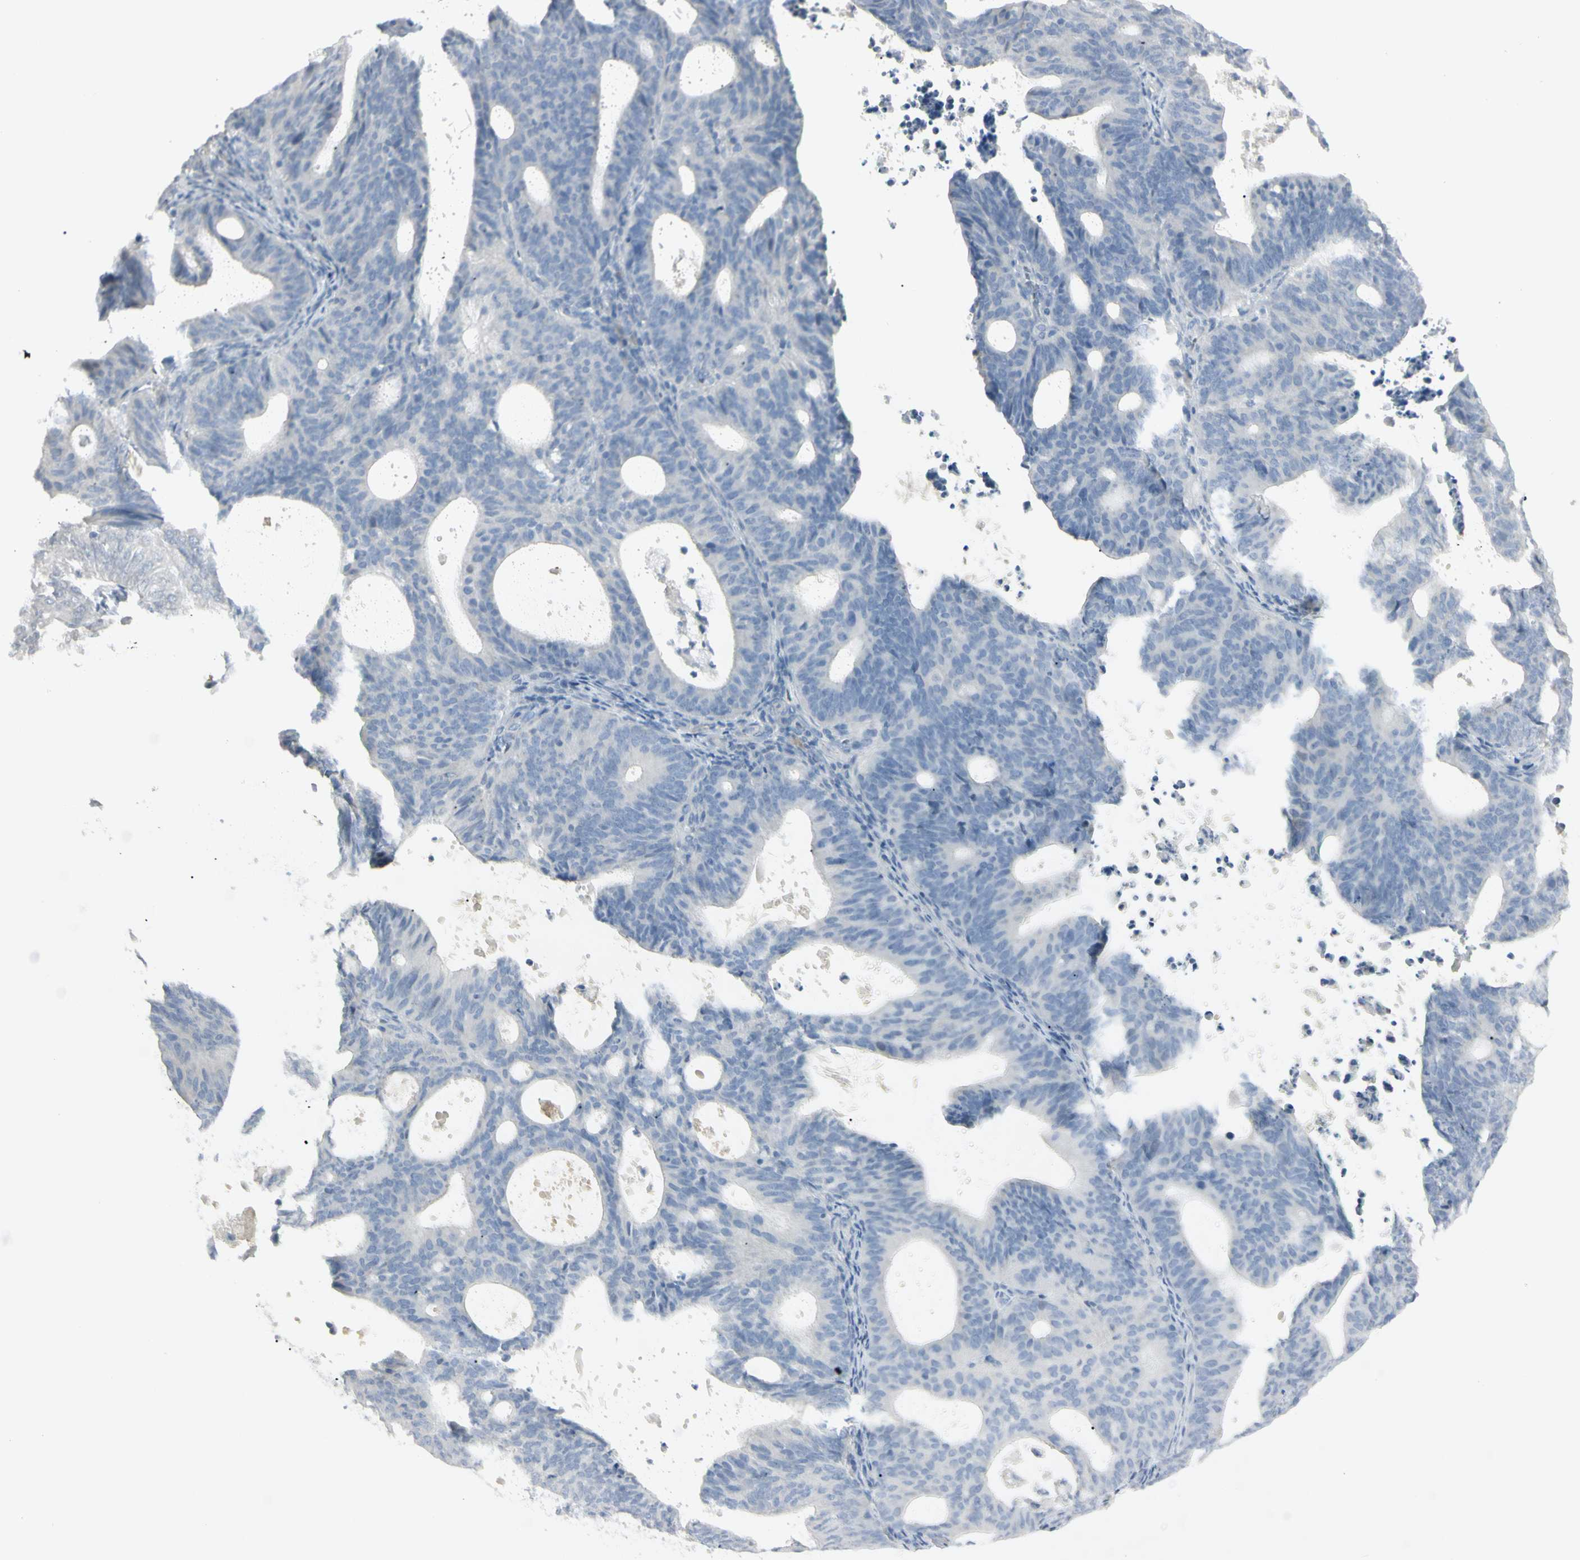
{"staining": {"intensity": "negative", "quantity": "none", "location": "none"}, "tissue": "endometrial cancer", "cell_type": "Tumor cells", "image_type": "cancer", "snomed": [{"axis": "morphology", "description": "Adenocarcinoma, NOS"}, {"axis": "topography", "description": "Uterus"}], "caption": "Adenocarcinoma (endometrial) stained for a protein using immunohistochemistry exhibits no positivity tumor cells.", "gene": "PIP", "patient": {"sex": "female", "age": 83}}